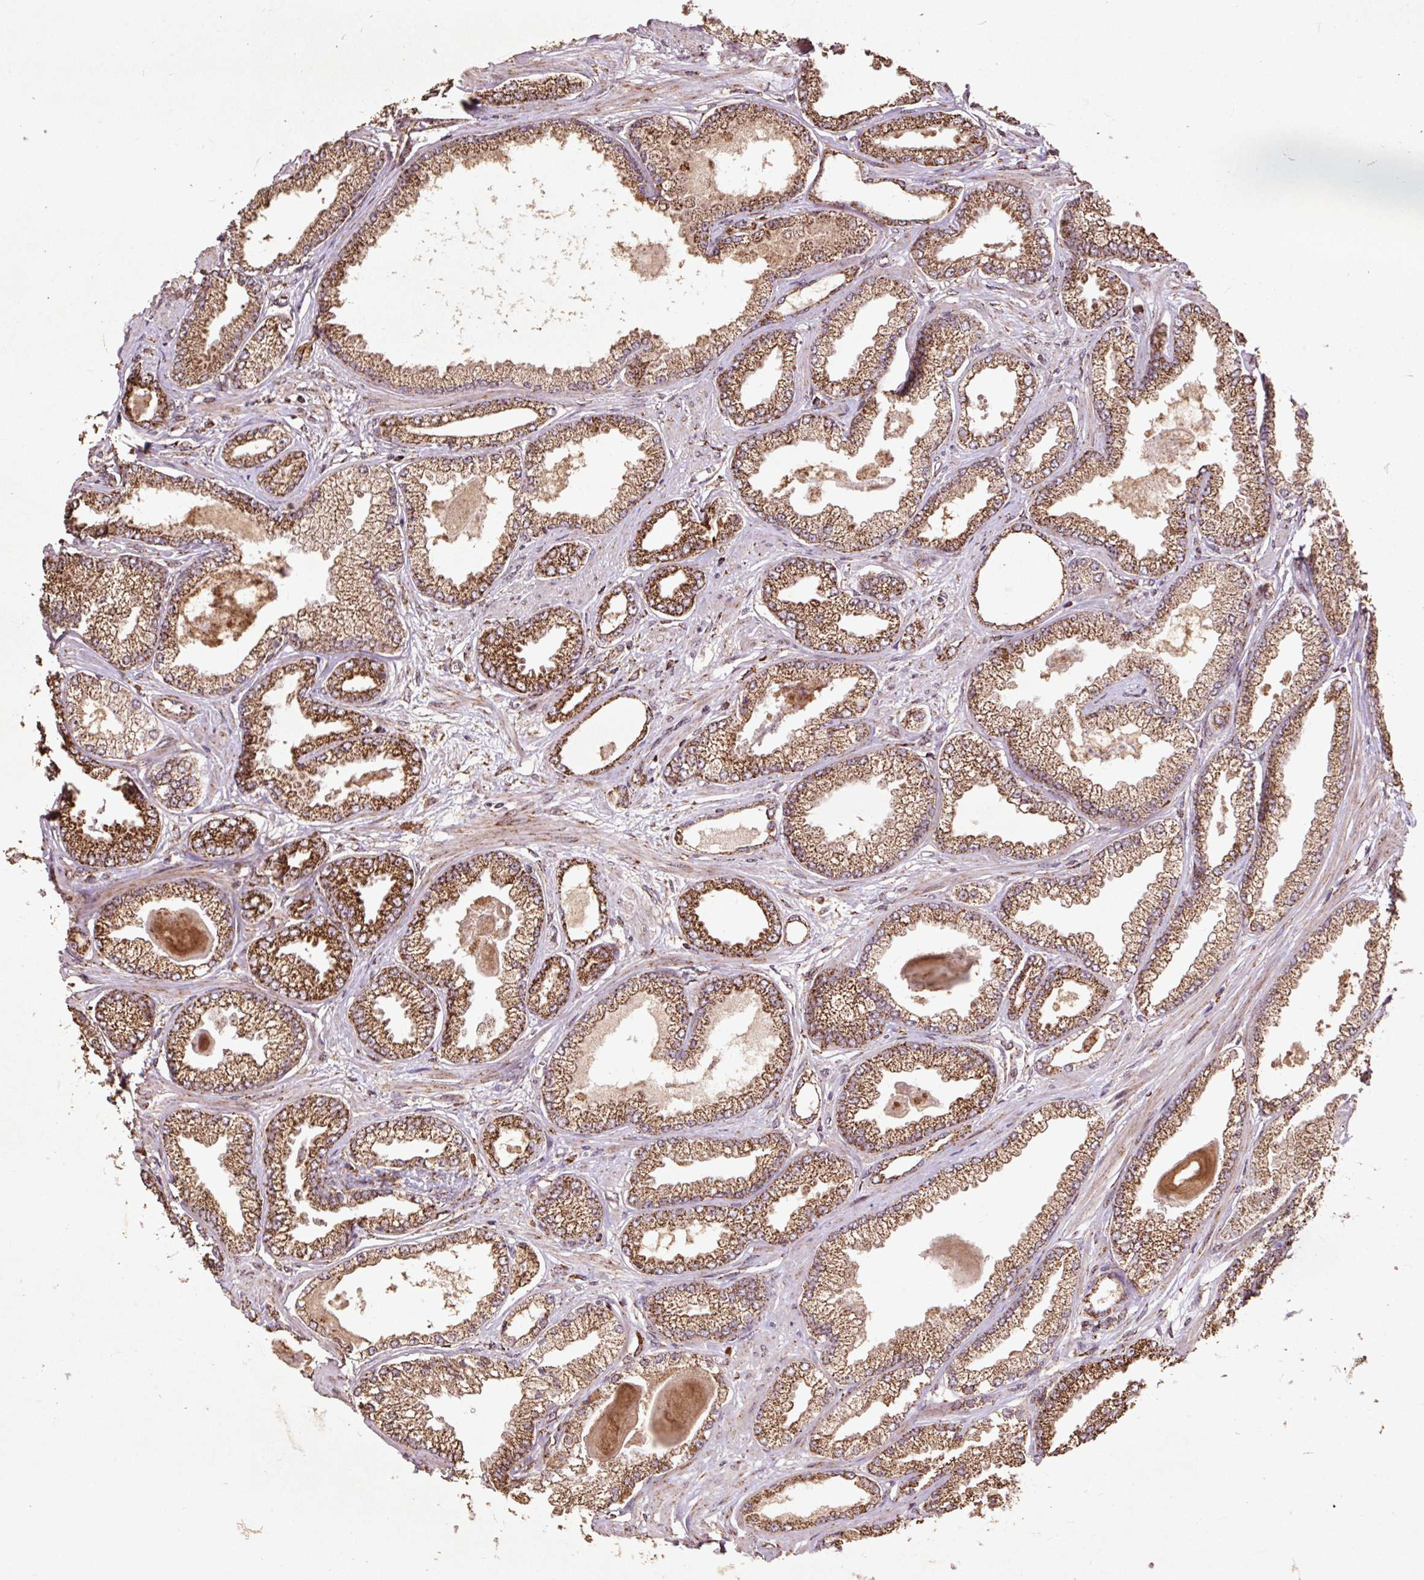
{"staining": {"intensity": "moderate", "quantity": ">75%", "location": "cytoplasmic/membranous"}, "tissue": "prostate cancer", "cell_type": "Tumor cells", "image_type": "cancer", "snomed": [{"axis": "morphology", "description": "Adenocarcinoma, Low grade"}, {"axis": "topography", "description": "Prostate"}], "caption": "A brown stain highlights moderate cytoplasmic/membranous expression of a protein in prostate adenocarcinoma (low-grade) tumor cells. The staining was performed using DAB (3,3'-diaminobenzidine) to visualize the protein expression in brown, while the nuclei were stained in blue with hematoxylin (Magnification: 20x).", "gene": "ATP5F1A", "patient": {"sex": "male", "age": 64}}